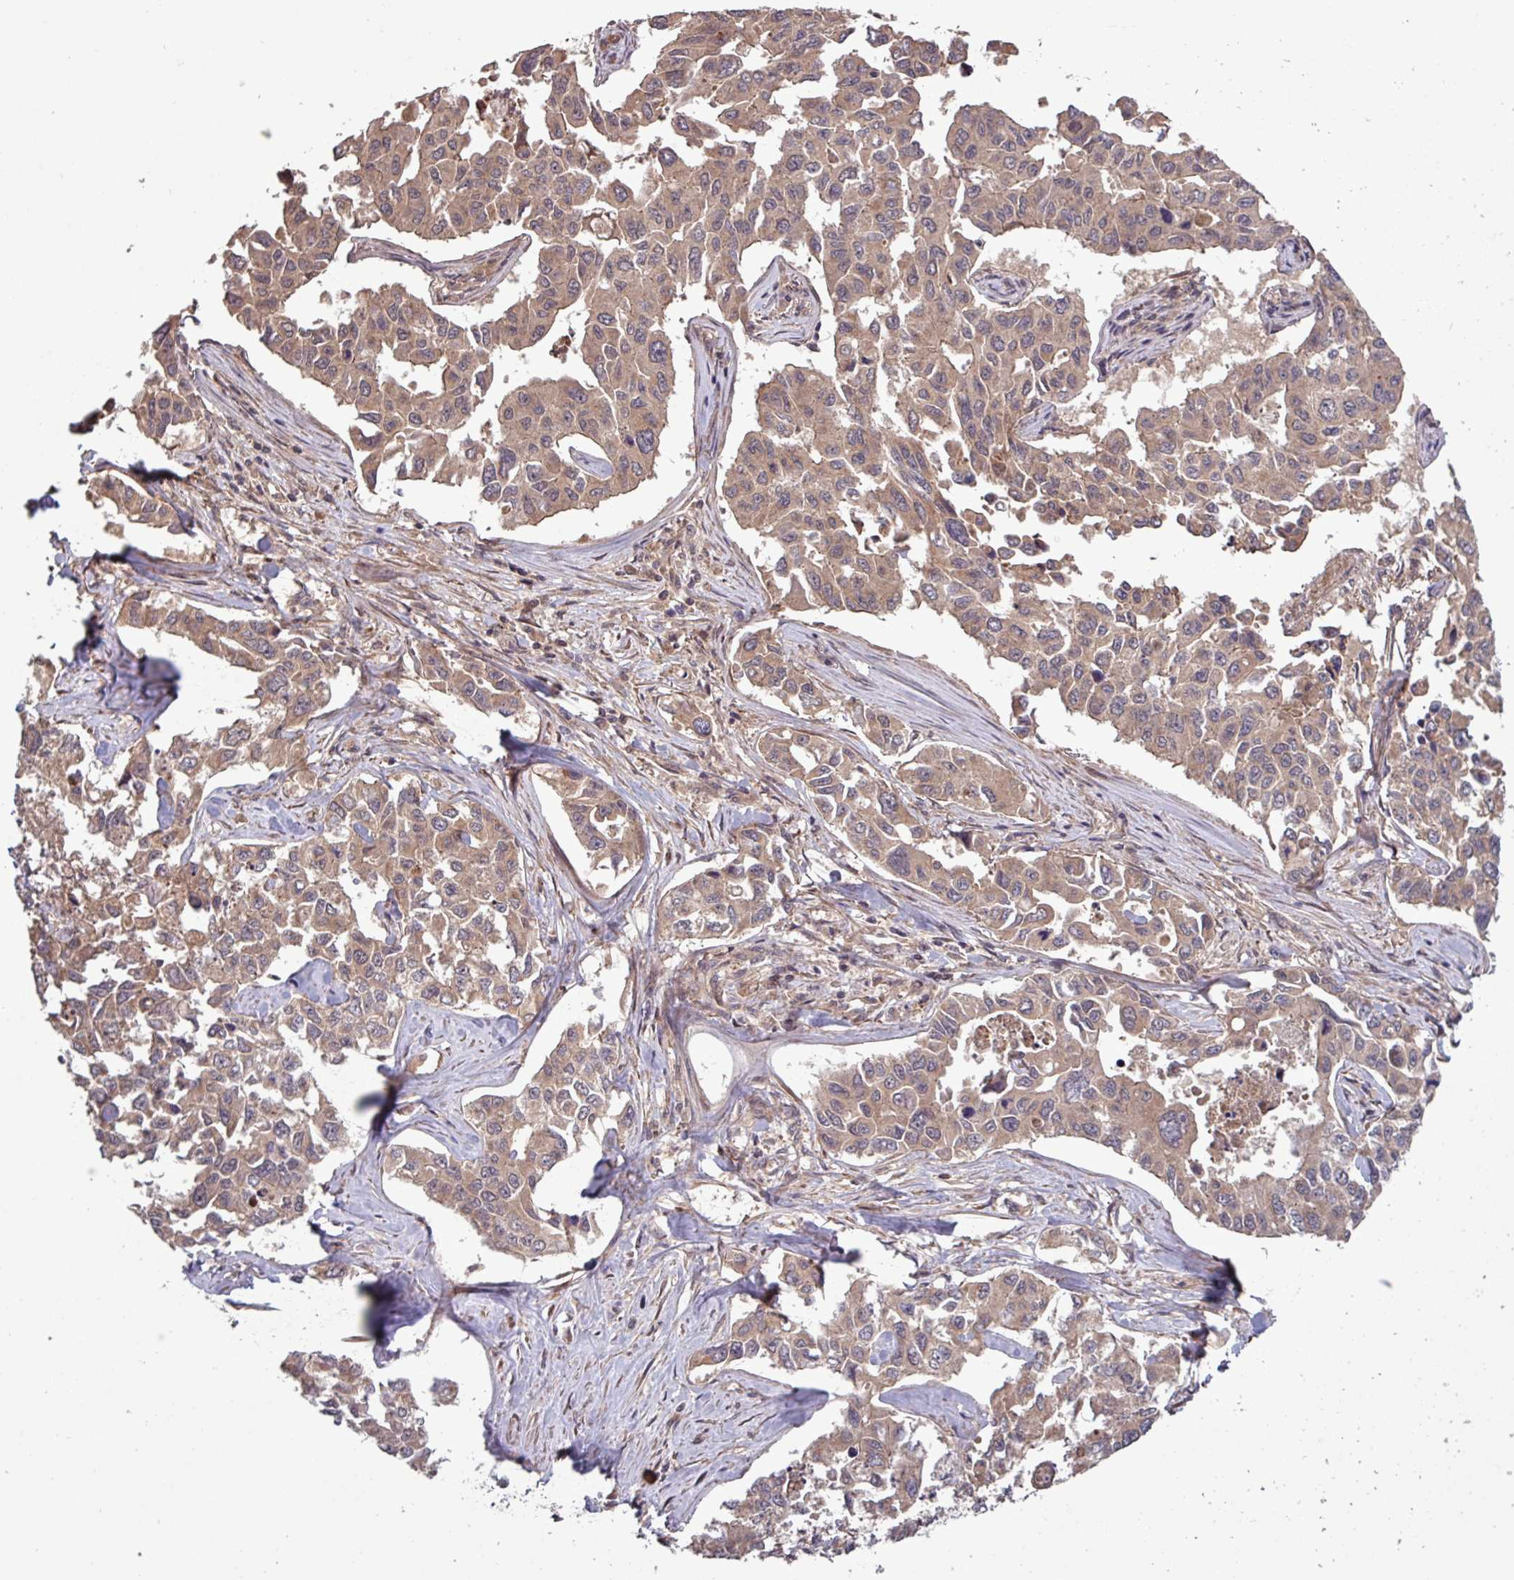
{"staining": {"intensity": "moderate", "quantity": ">75%", "location": "cytoplasmic/membranous"}, "tissue": "lung cancer", "cell_type": "Tumor cells", "image_type": "cancer", "snomed": [{"axis": "morphology", "description": "Adenocarcinoma, NOS"}, {"axis": "topography", "description": "Lung"}], "caption": "A photomicrograph of lung adenocarcinoma stained for a protein exhibits moderate cytoplasmic/membranous brown staining in tumor cells.", "gene": "TRABD2A", "patient": {"sex": "male", "age": 64}}